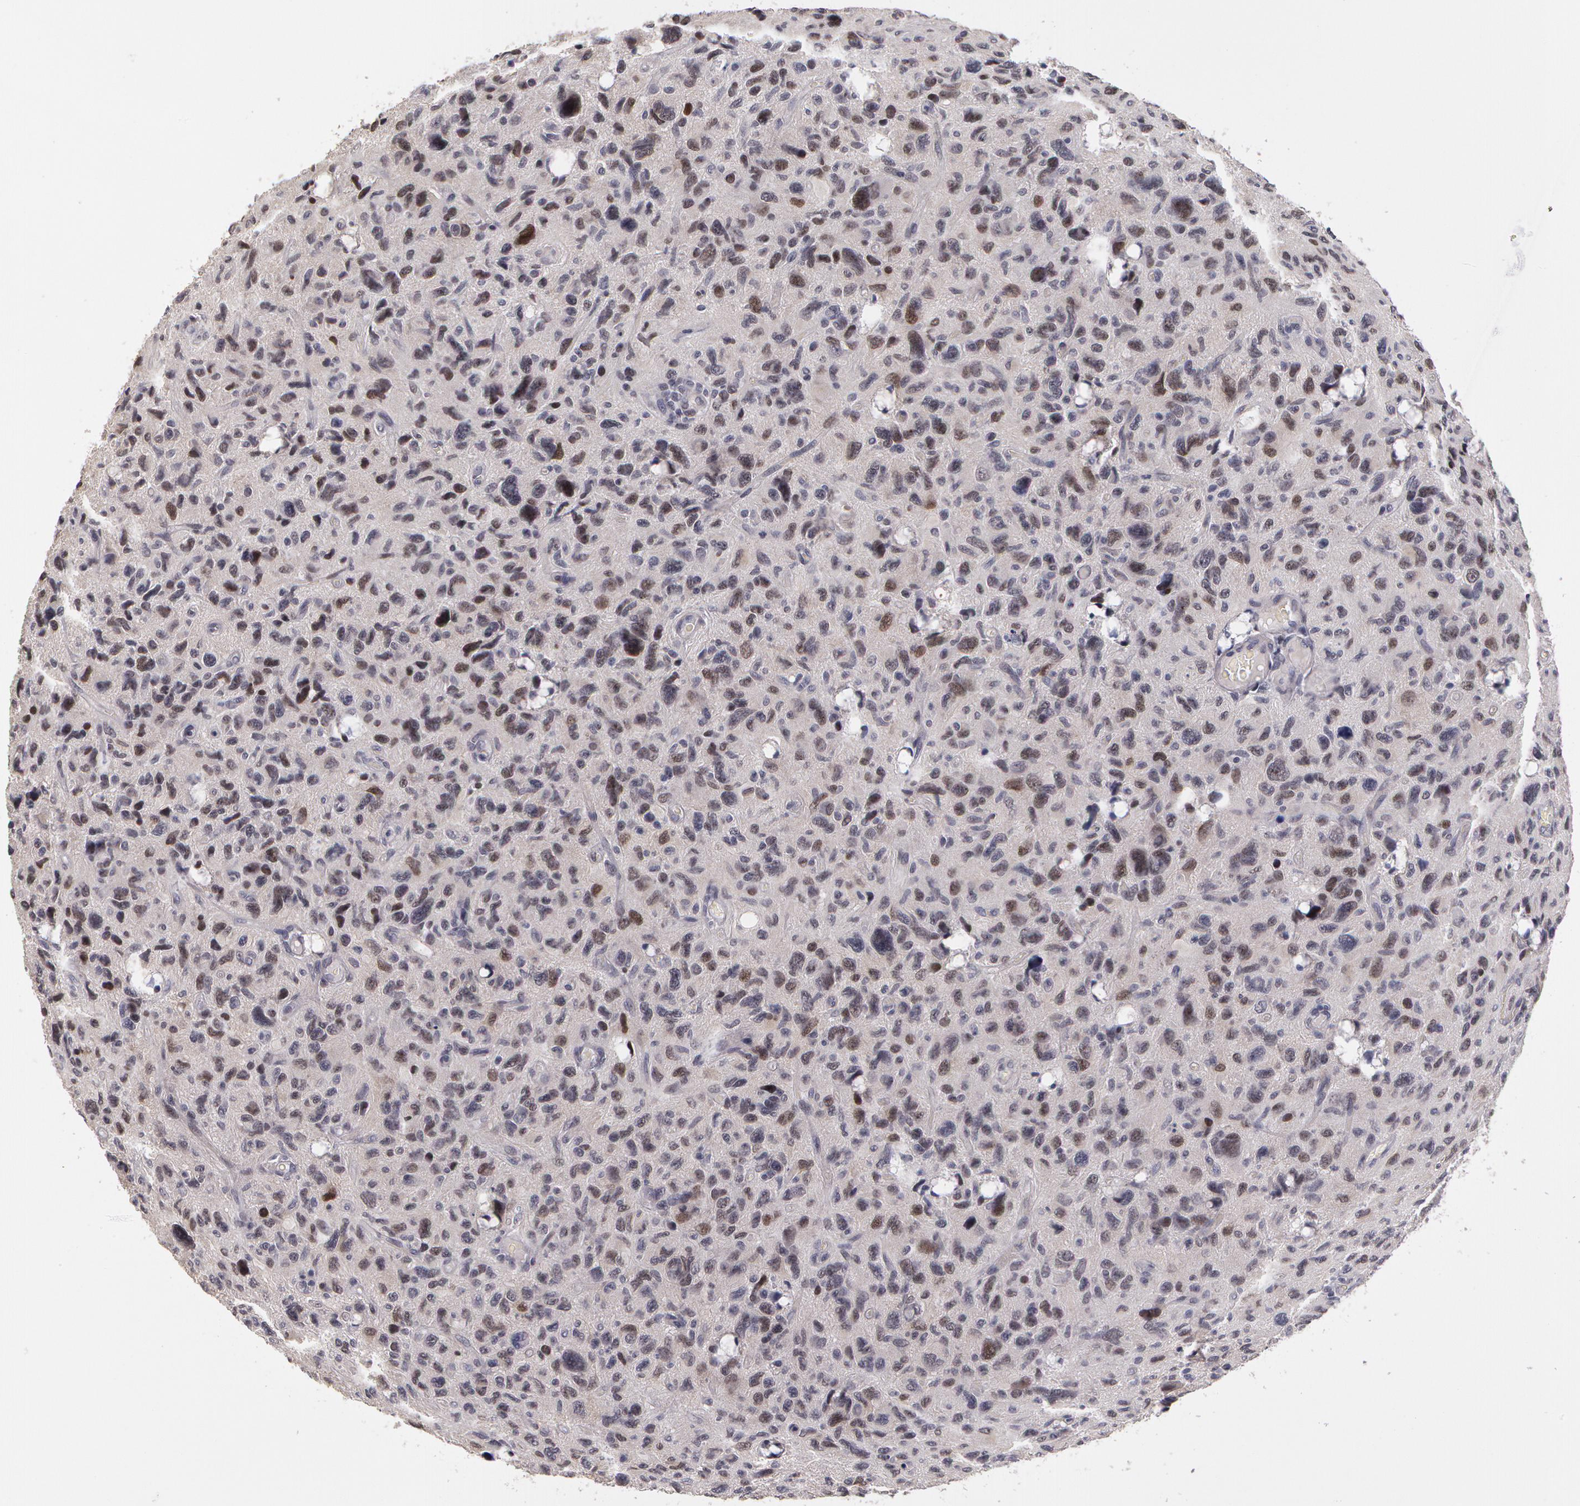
{"staining": {"intensity": "weak", "quantity": "<25%", "location": "nuclear"}, "tissue": "glioma", "cell_type": "Tumor cells", "image_type": "cancer", "snomed": [{"axis": "morphology", "description": "Glioma, malignant, High grade"}, {"axis": "topography", "description": "Brain"}], "caption": "This is an immunohistochemistry image of glioma. There is no staining in tumor cells.", "gene": "PRICKLE1", "patient": {"sex": "female", "age": 60}}